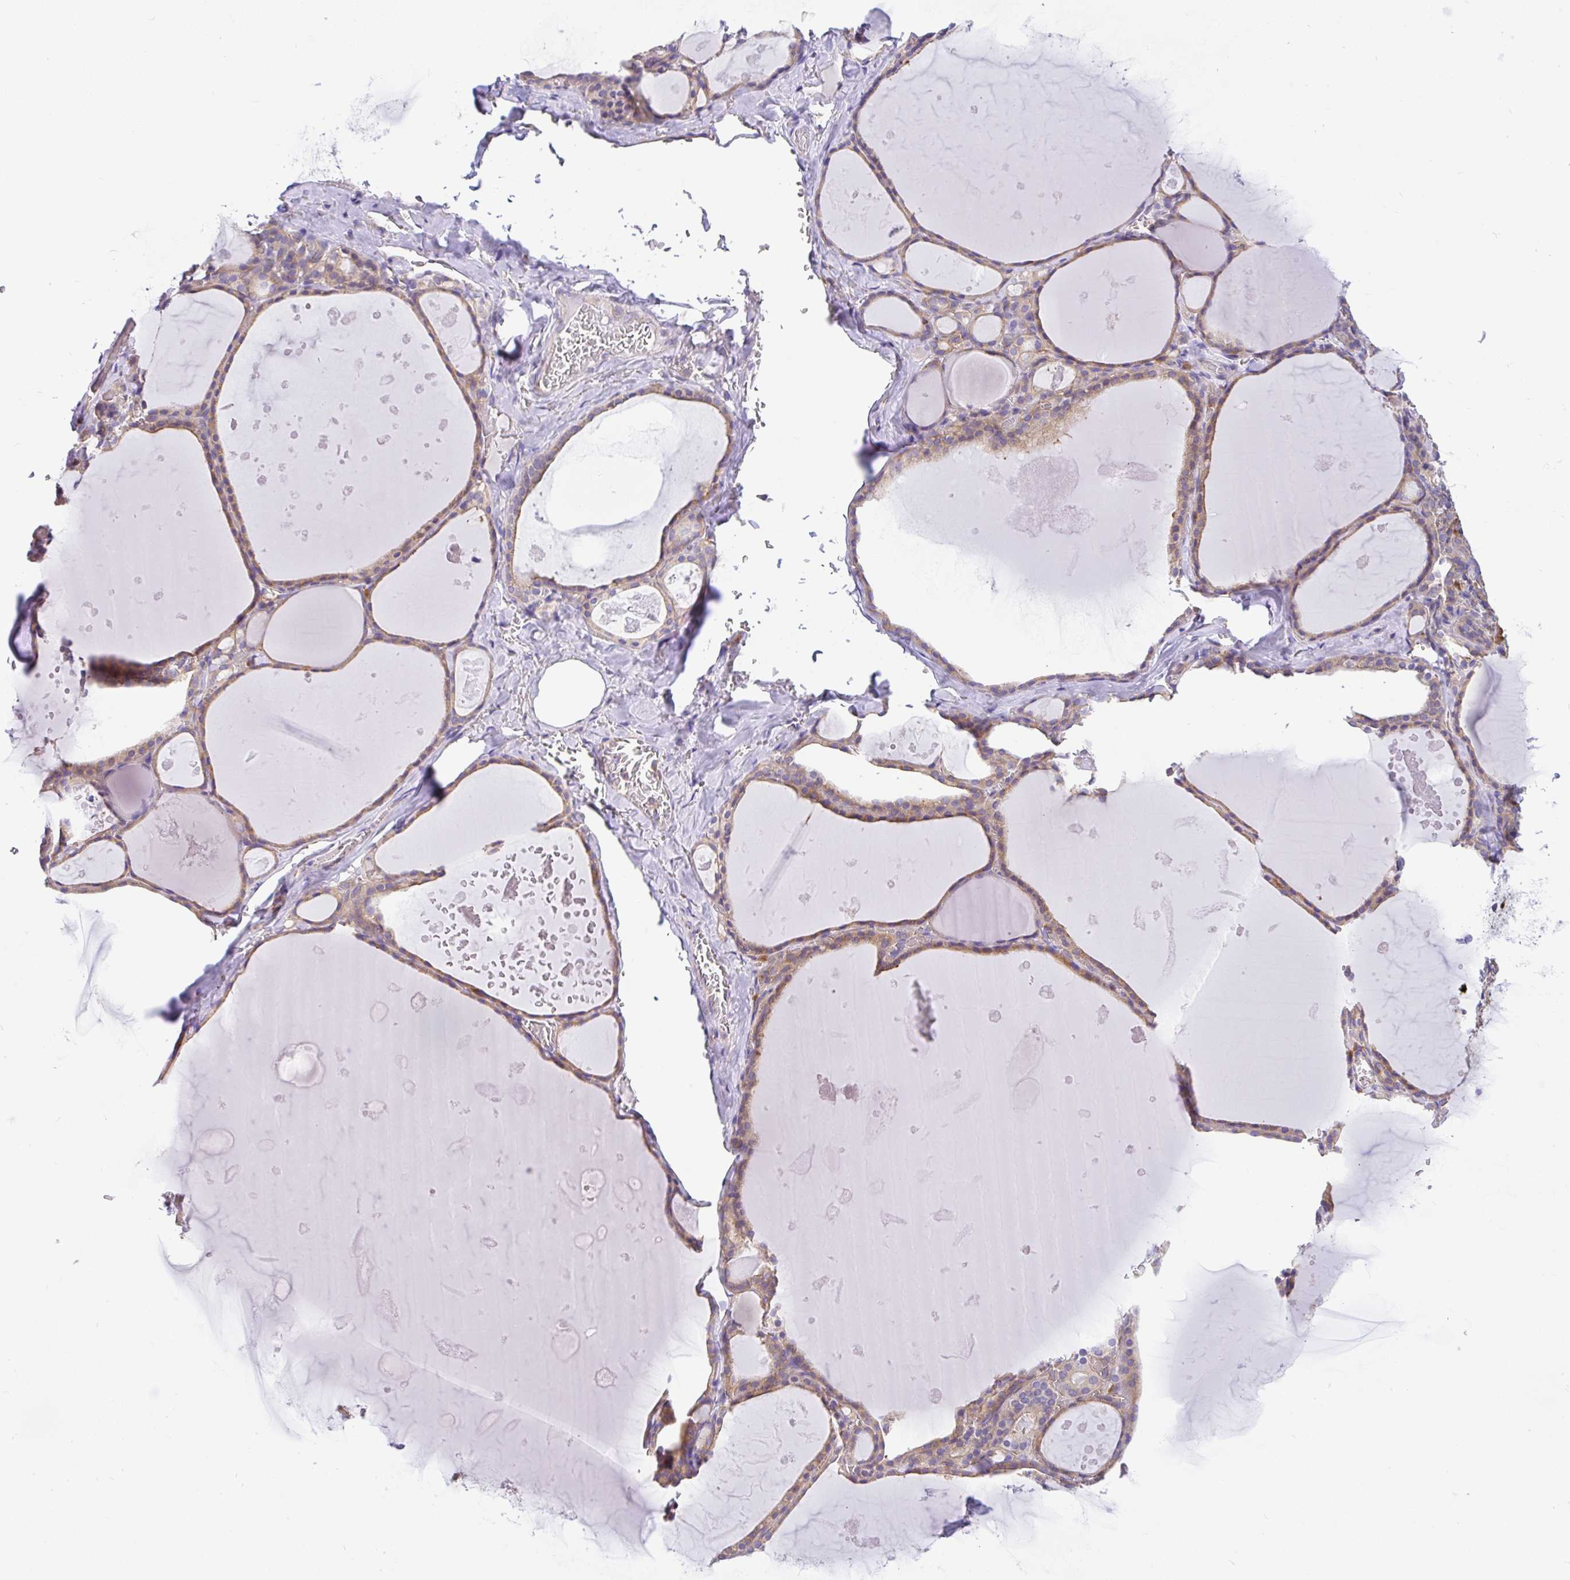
{"staining": {"intensity": "moderate", "quantity": ">75%", "location": "cytoplasmic/membranous"}, "tissue": "thyroid gland", "cell_type": "Glandular cells", "image_type": "normal", "snomed": [{"axis": "morphology", "description": "Normal tissue, NOS"}, {"axis": "topography", "description": "Thyroid gland"}], "caption": "Brown immunohistochemical staining in unremarkable thyroid gland displays moderate cytoplasmic/membranous expression in about >75% of glandular cells. Immunohistochemistry stains the protein in brown and the nuclei are stained blue.", "gene": "GFPT2", "patient": {"sex": "male", "age": 56}}